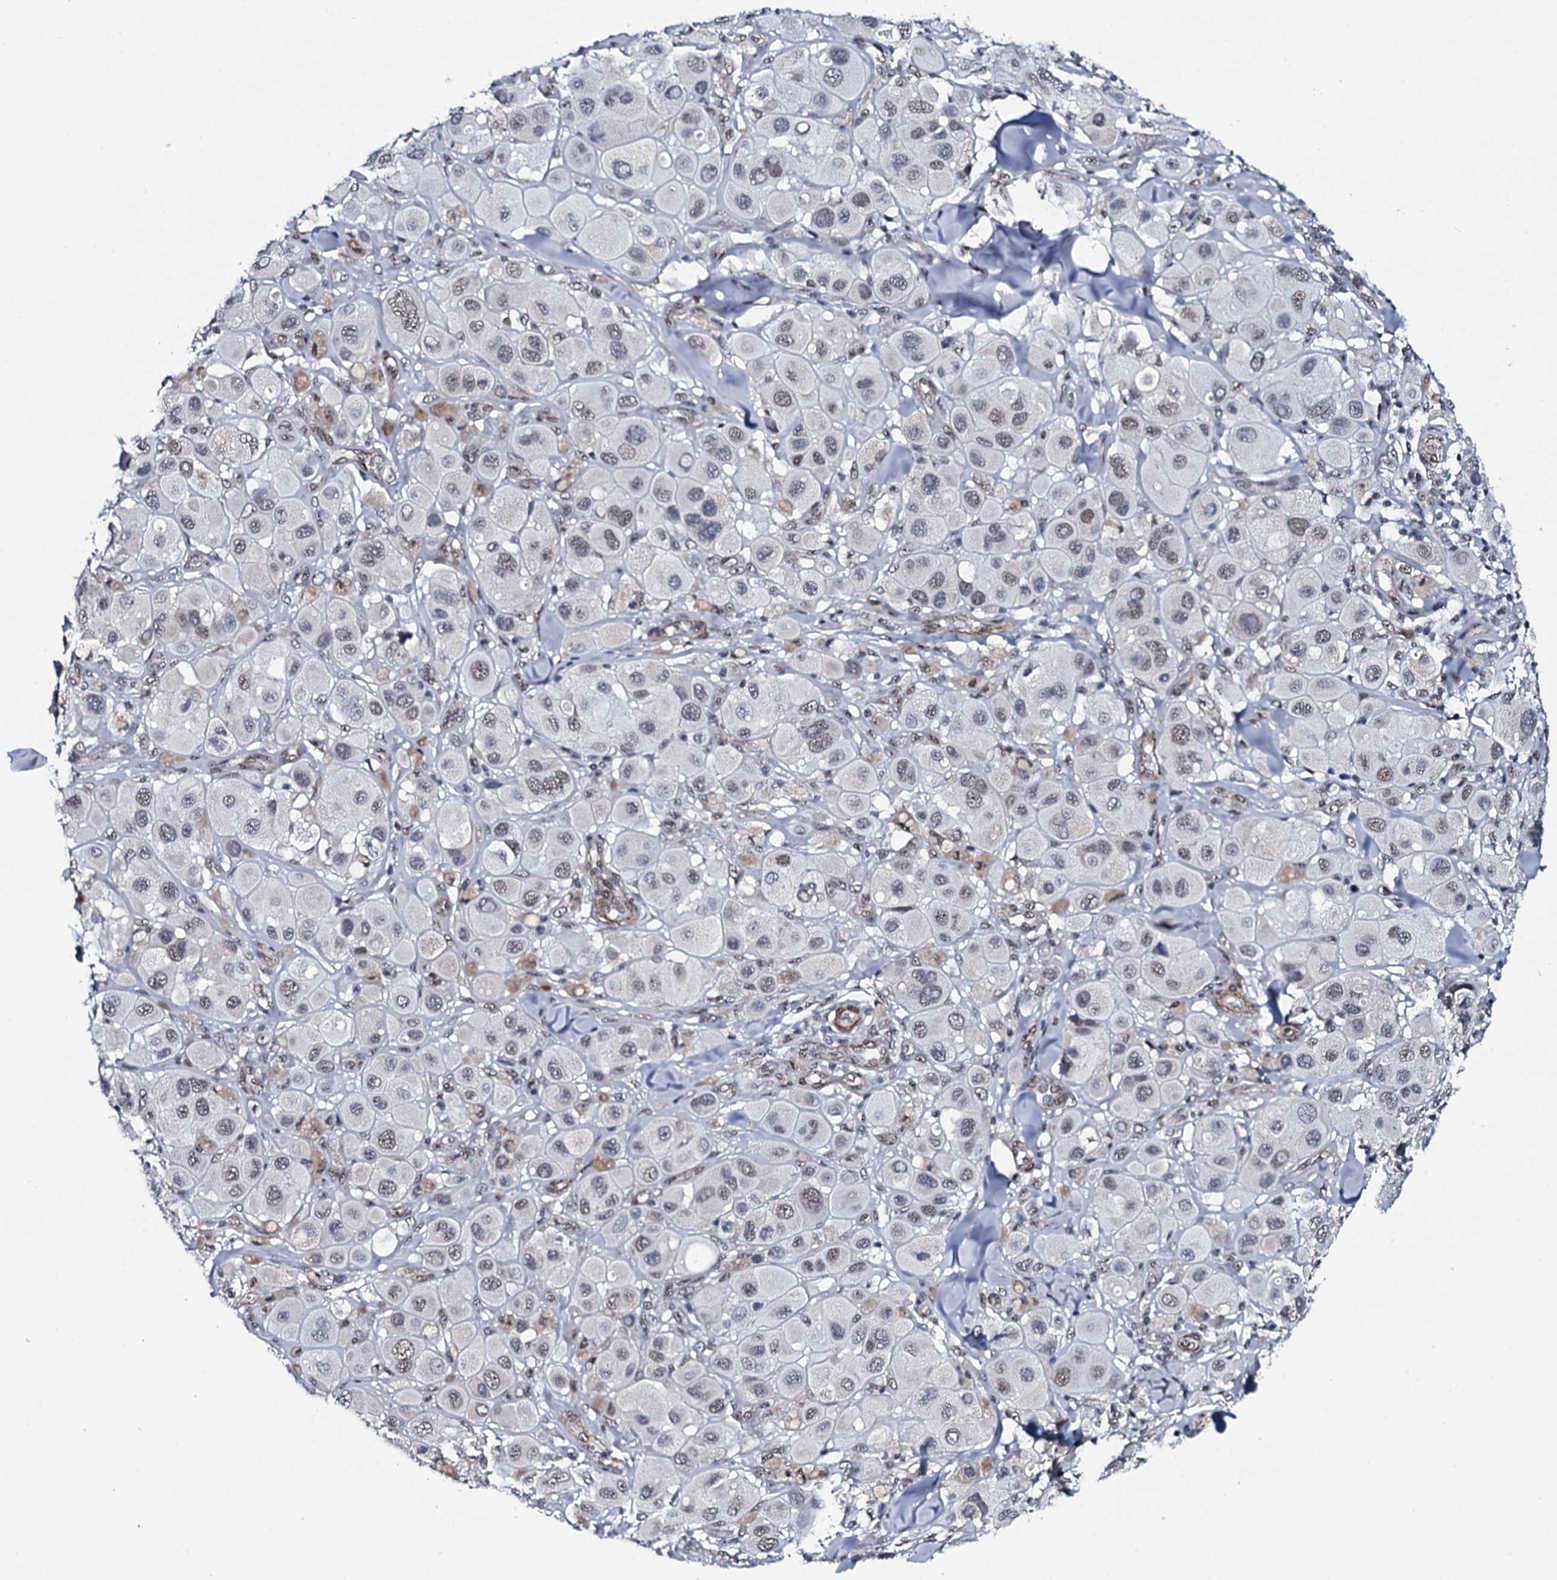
{"staining": {"intensity": "weak", "quantity": "25%-75%", "location": "nuclear"}, "tissue": "melanoma", "cell_type": "Tumor cells", "image_type": "cancer", "snomed": [{"axis": "morphology", "description": "Malignant melanoma, Metastatic site"}, {"axis": "topography", "description": "Skin"}], "caption": "Tumor cells reveal weak nuclear staining in about 25%-75% of cells in melanoma. The staining was performed using DAB (3,3'-diaminobenzidine), with brown indicating positive protein expression. Nuclei are stained blue with hematoxylin.", "gene": "CWC15", "patient": {"sex": "male", "age": 41}}